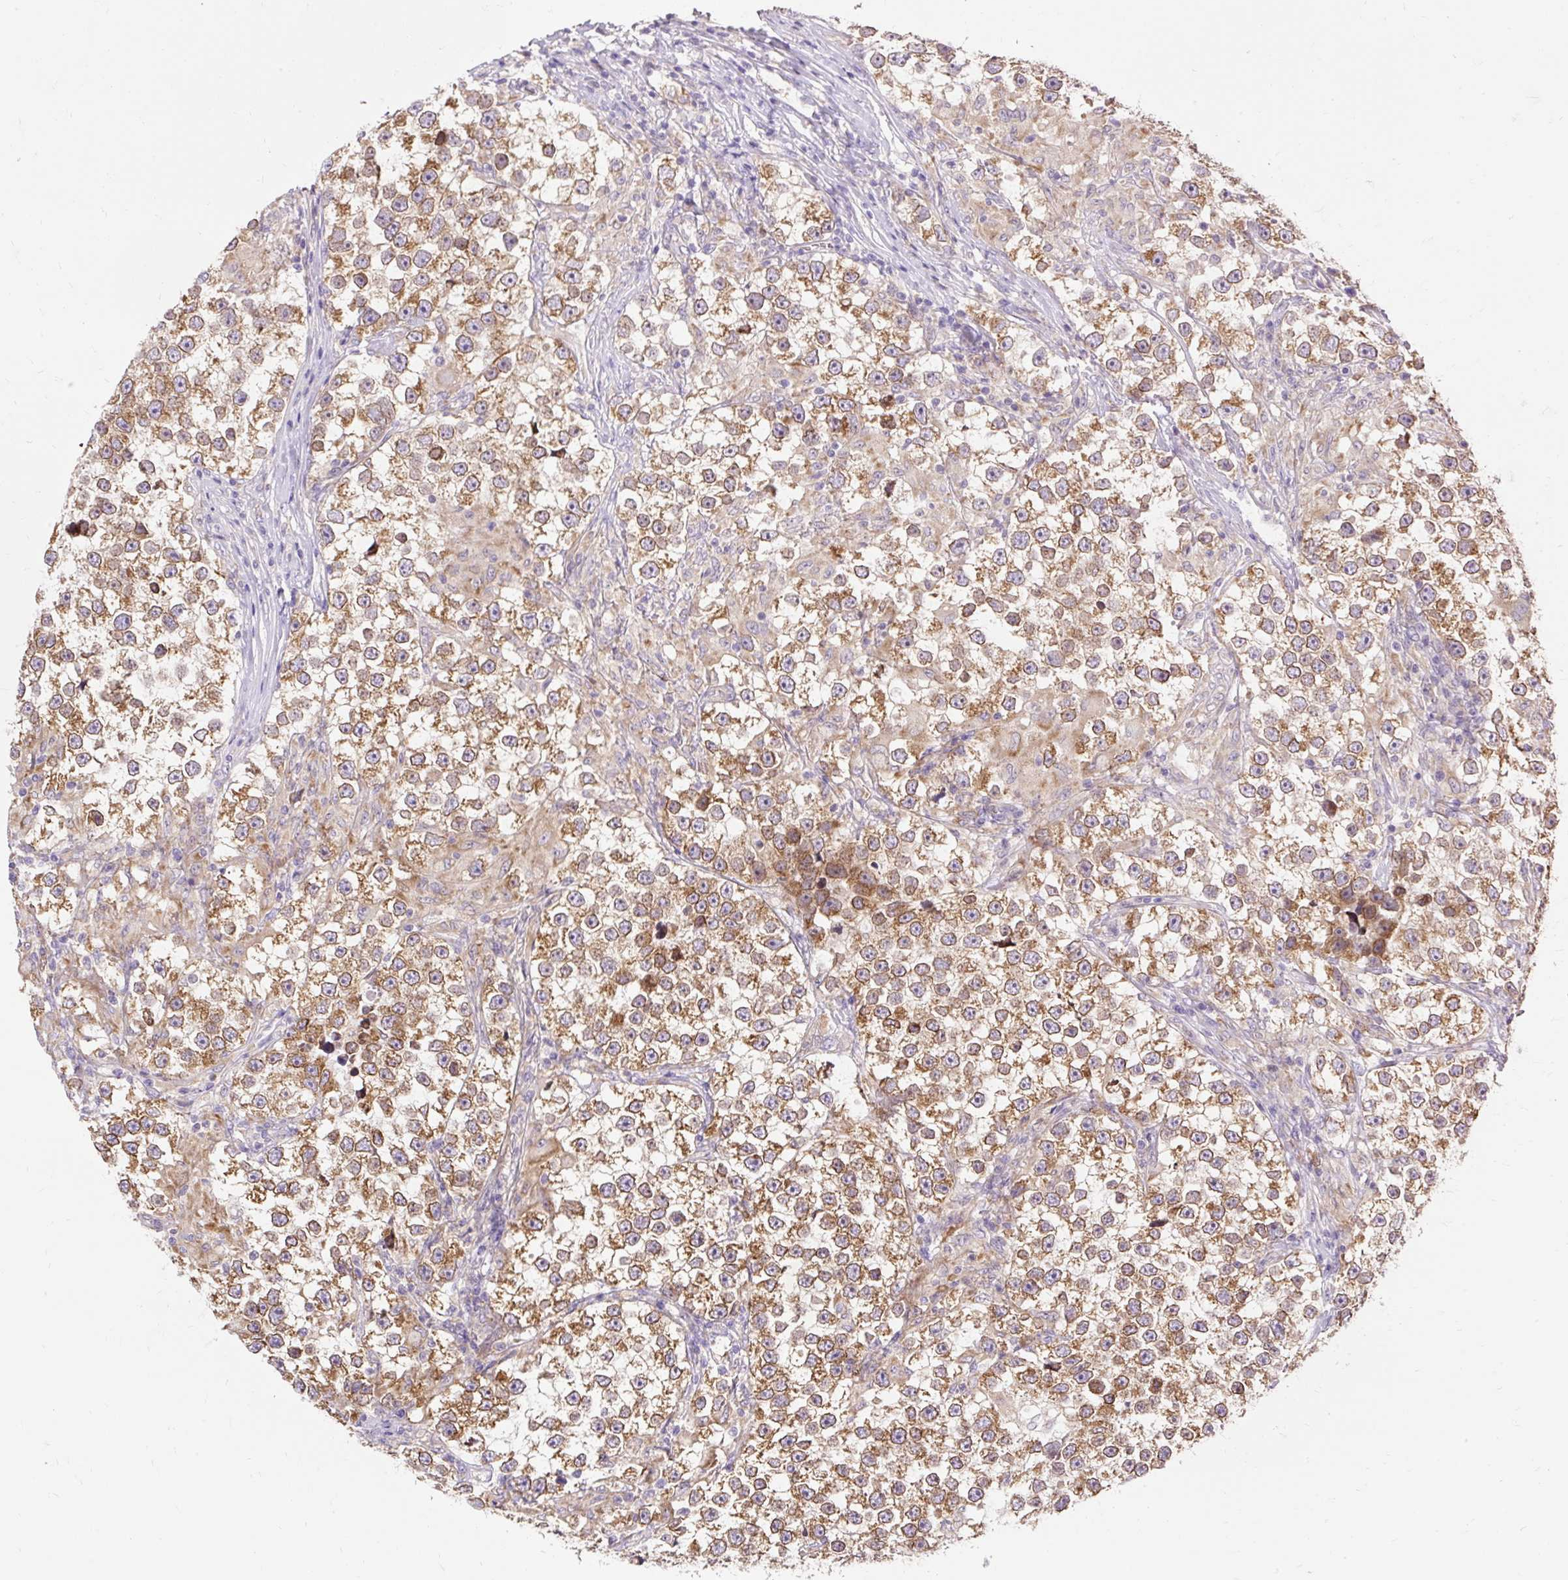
{"staining": {"intensity": "moderate", "quantity": ">75%", "location": "cytoplasmic/membranous"}, "tissue": "testis cancer", "cell_type": "Tumor cells", "image_type": "cancer", "snomed": [{"axis": "morphology", "description": "Seminoma, NOS"}, {"axis": "topography", "description": "Testis"}], "caption": "Immunohistochemistry (DAB (3,3'-diaminobenzidine)) staining of human testis cancer reveals moderate cytoplasmic/membranous protein expression in about >75% of tumor cells.", "gene": "SEC63", "patient": {"sex": "male", "age": 46}}